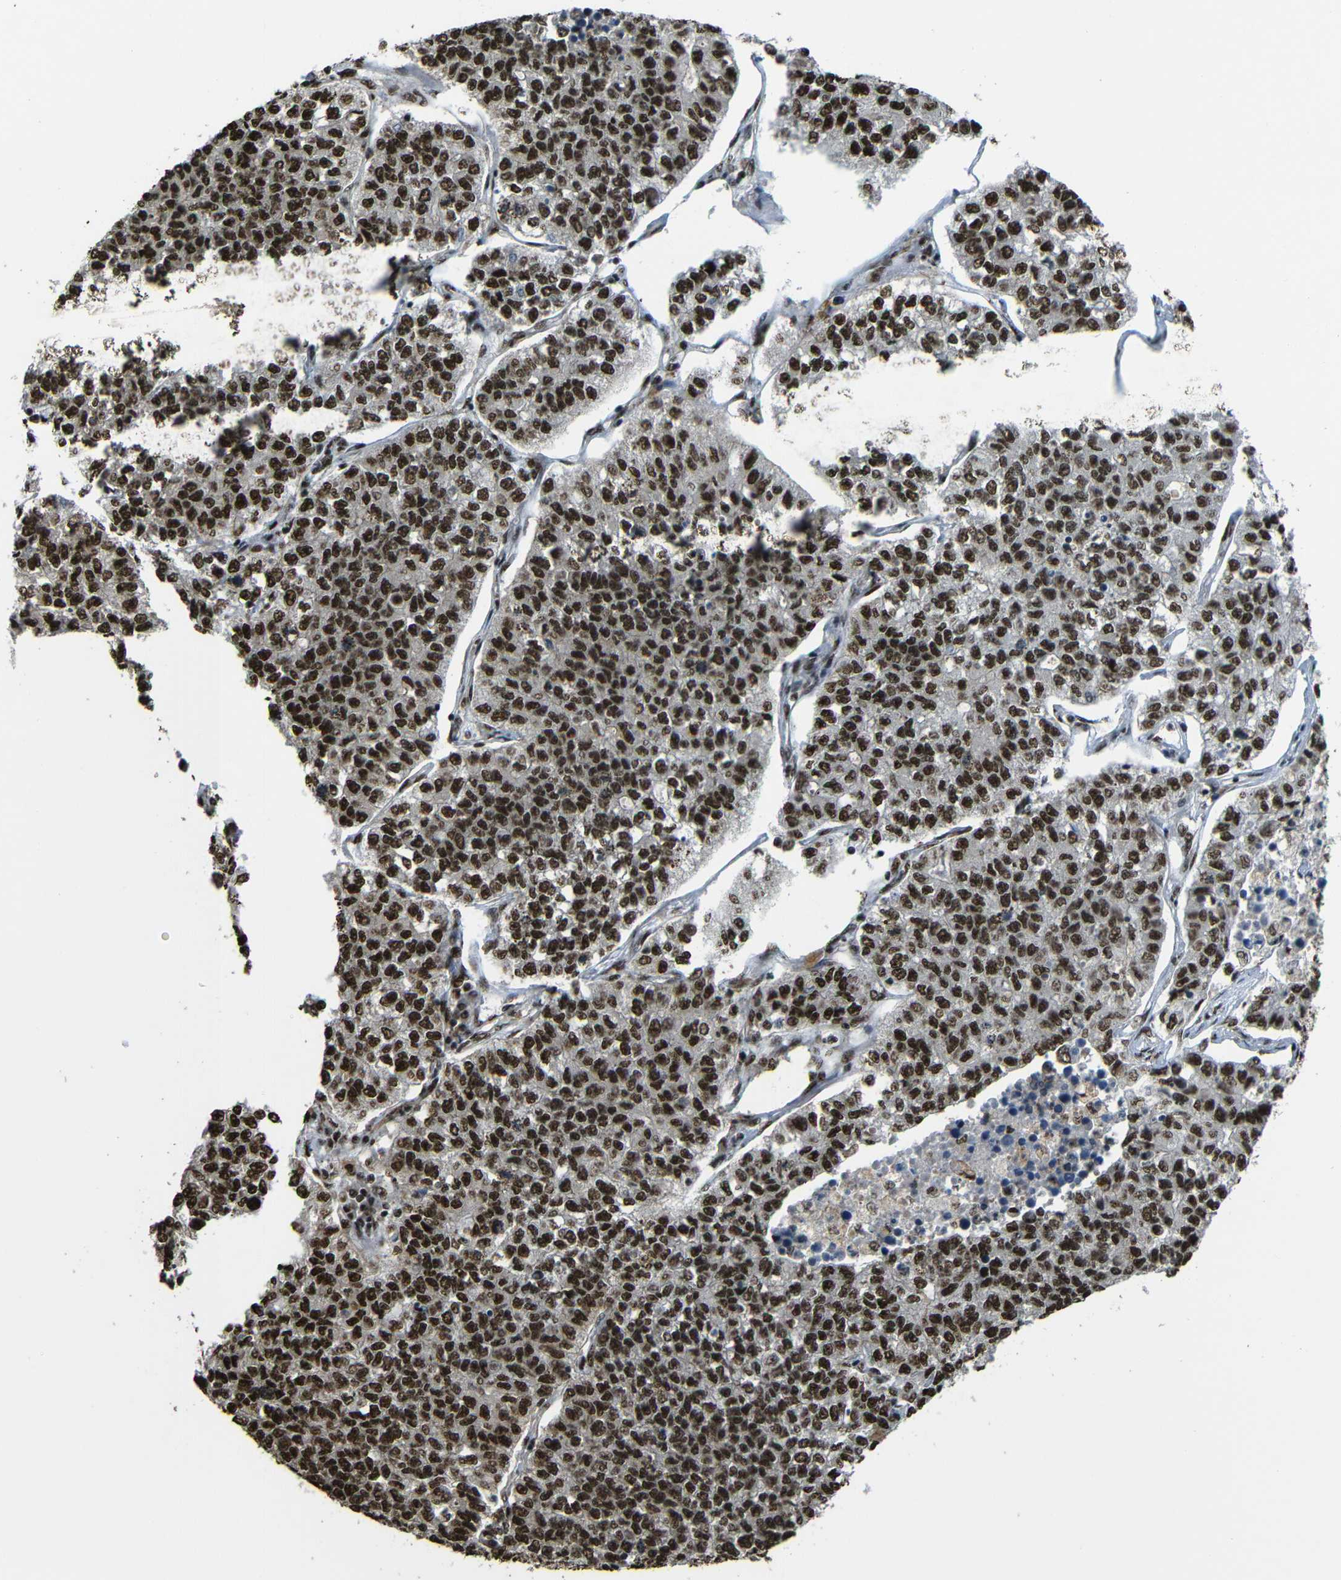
{"staining": {"intensity": "moderate", "quantity": ">75%", "location": "cytoplasmic/membranous,nuclear"}, "tissue": "lung cancer", "cell_type": "Tumor cells", "image_type": "cancer", "snomed": [{"axis": "morphology", "description": "Adenocarcinoma, NOS"}, {"axis": "topography", "description": "Lung"}], "caption": "High-power microscopy captured an IHC photomicrograph of adenocarcinoma (lung), revealing moderate cytoplasmic/membranous and nuclear positivity in approximately >75% of tumor cells.", "gene": "TCF7L2", "patient": {"sex": "male", "age": 49}}